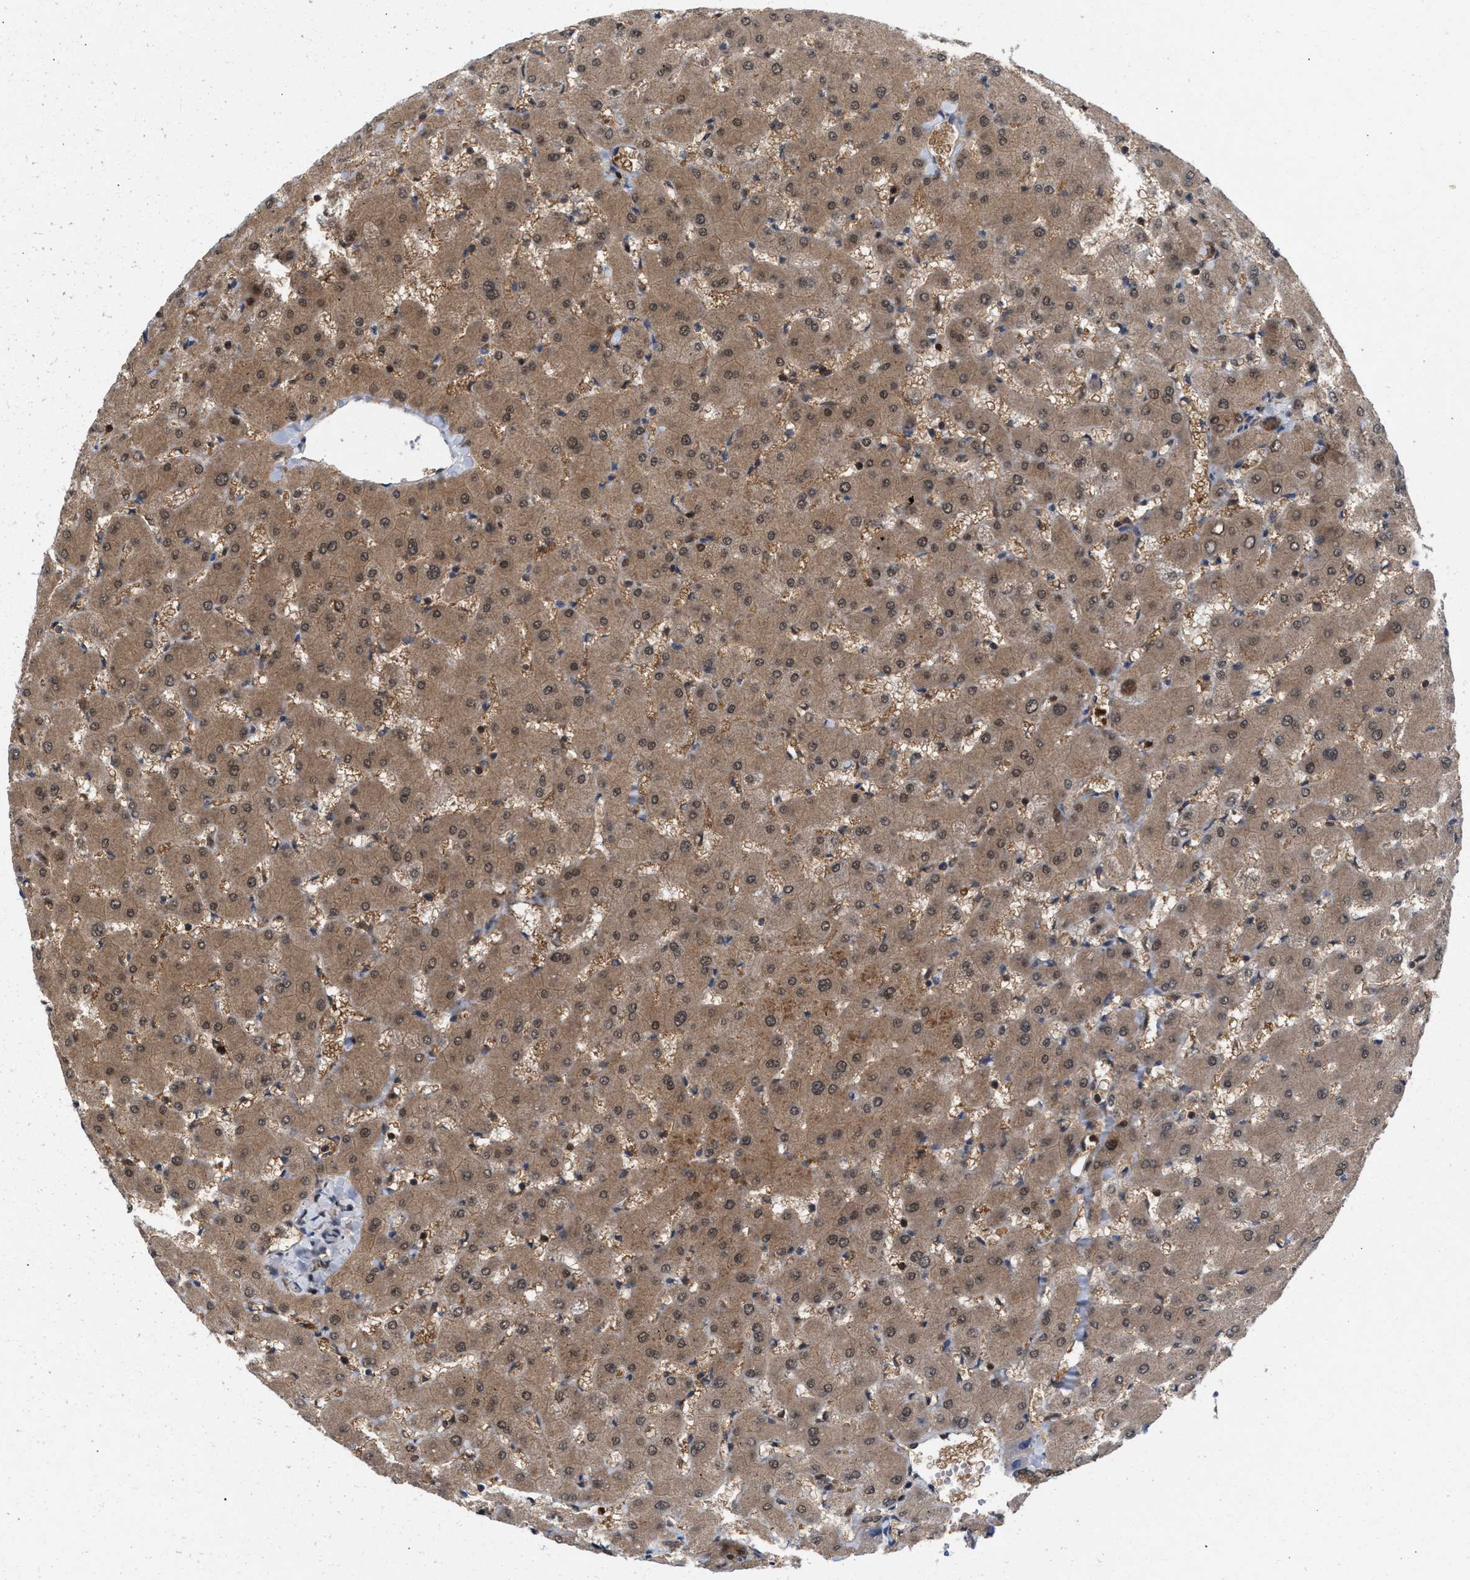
{"staining": {"intensity": "strong", "quantity": ">75%", "location": "cytoplasmic/membranous"}, "tissue": "liver", "cell_type": "Cholangiocytes", "image_type": "normal", "snomed": [{"axis": "morphology", "description": "Normal tissue, NOS"}, {"axis": "topography", "description": "Liver"}], "caption": "Liver stained with DAB immunohistochemistry (IHC) demonstrates high levels of strong cytoplasmic/membranous expression in approximately >75% of cholangiocytes. Using DAB (brown) and hematoxylin (blue) stains, captured at high magnification using brightfield microscopy.", "gene": "GLOD4", "patient": {"sex": "female", "age": 63}}